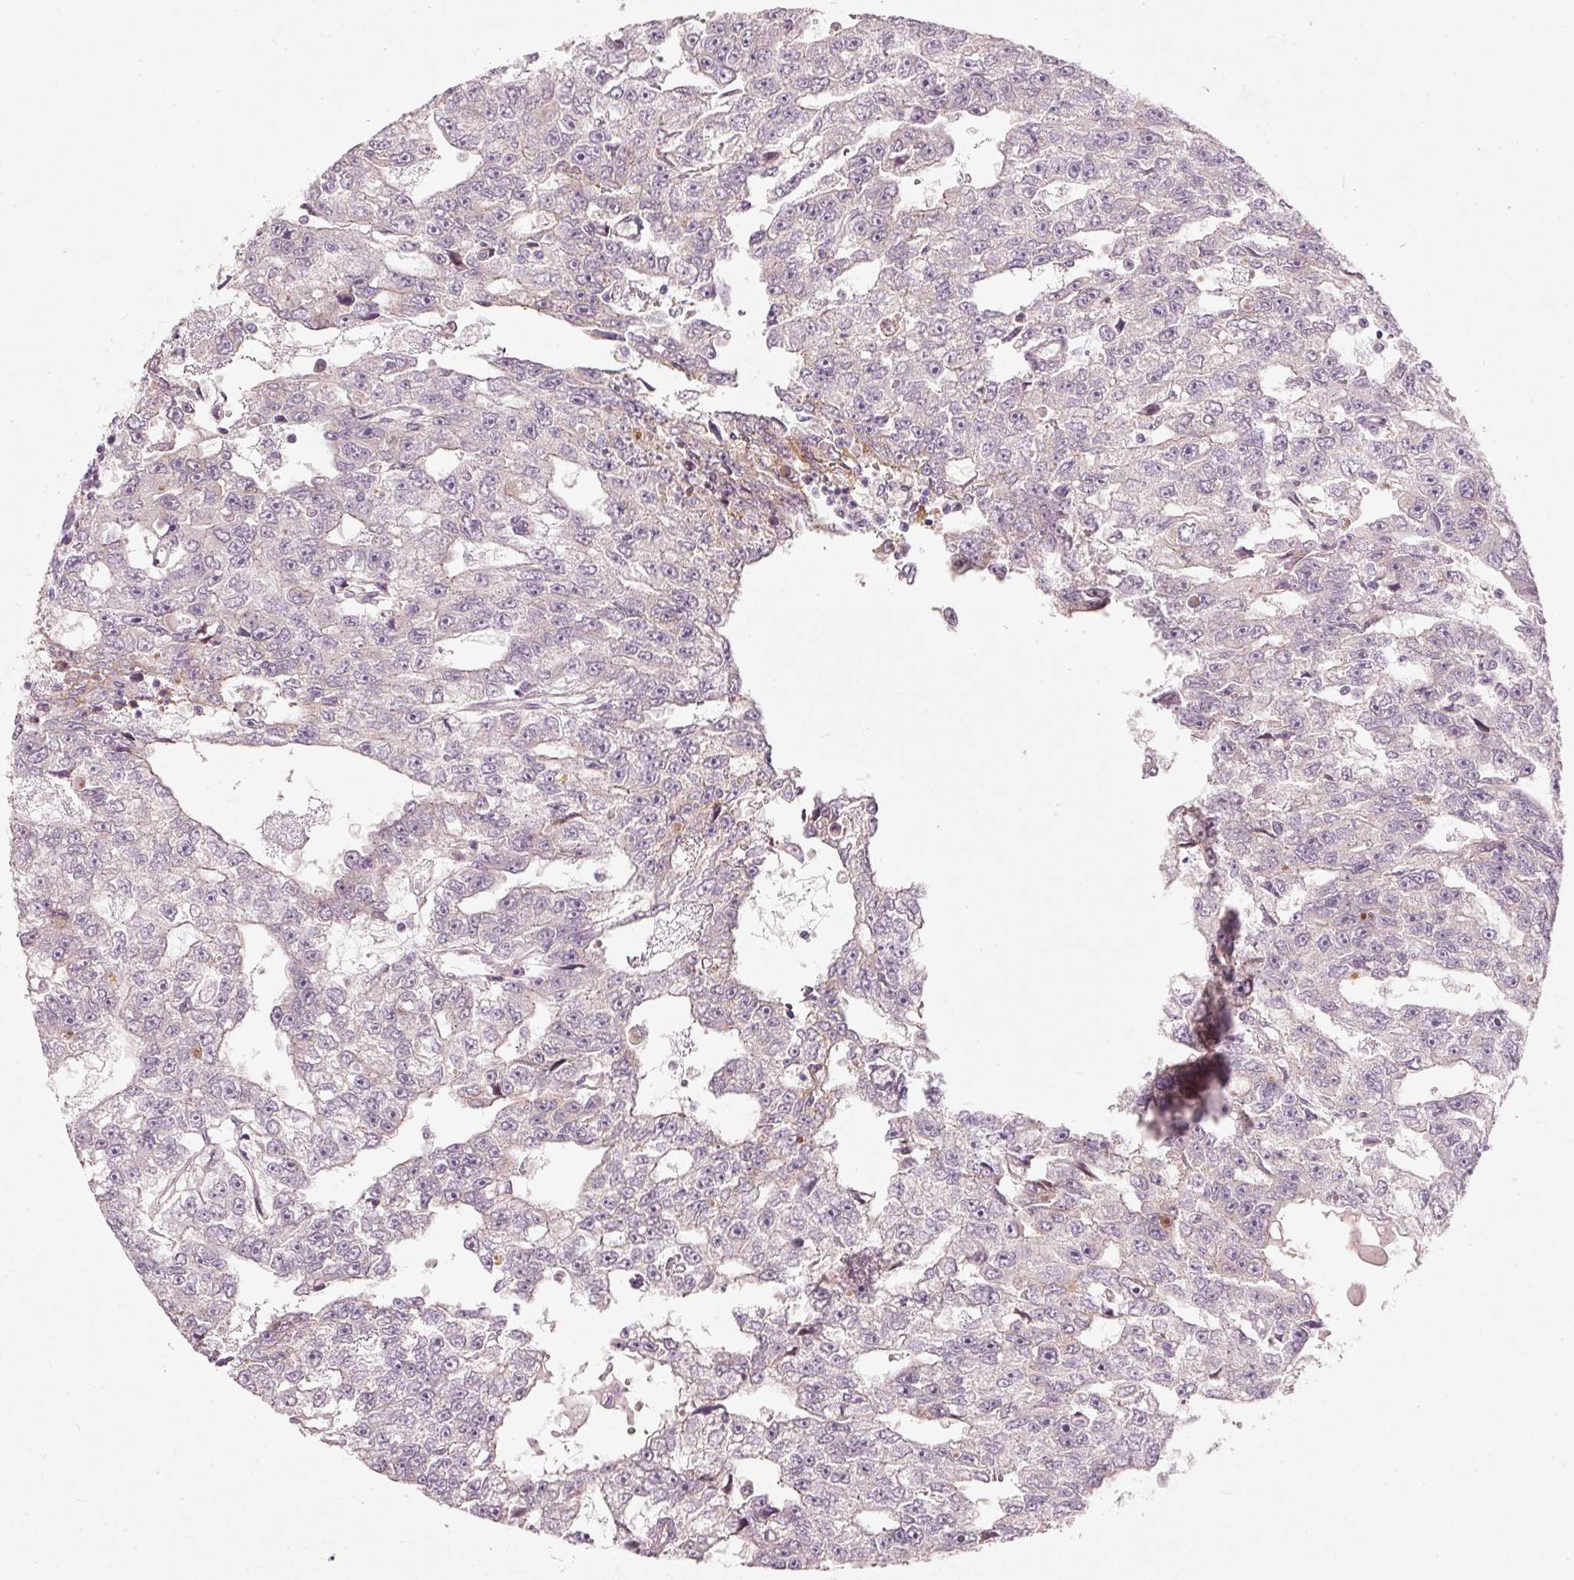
{"staining": {"intensity": "negative", "quantity": "none", "location": "none"}, "tissue": "testis cancer", "cell_type": "Tumor cells", "image_type": "cancer", "snomed": [{"axis": "morphology", "description": "Carcinoma, Embryonal, NOS"}, {"axis": "topography", "description": "Testis"}], "caption": "Photomicrograph shows no significant protein expression in tumor cells of embryonal carcinoma (testis).", "gene": "SLC20A1", "patient": {"sex": "male", "age": 20}}